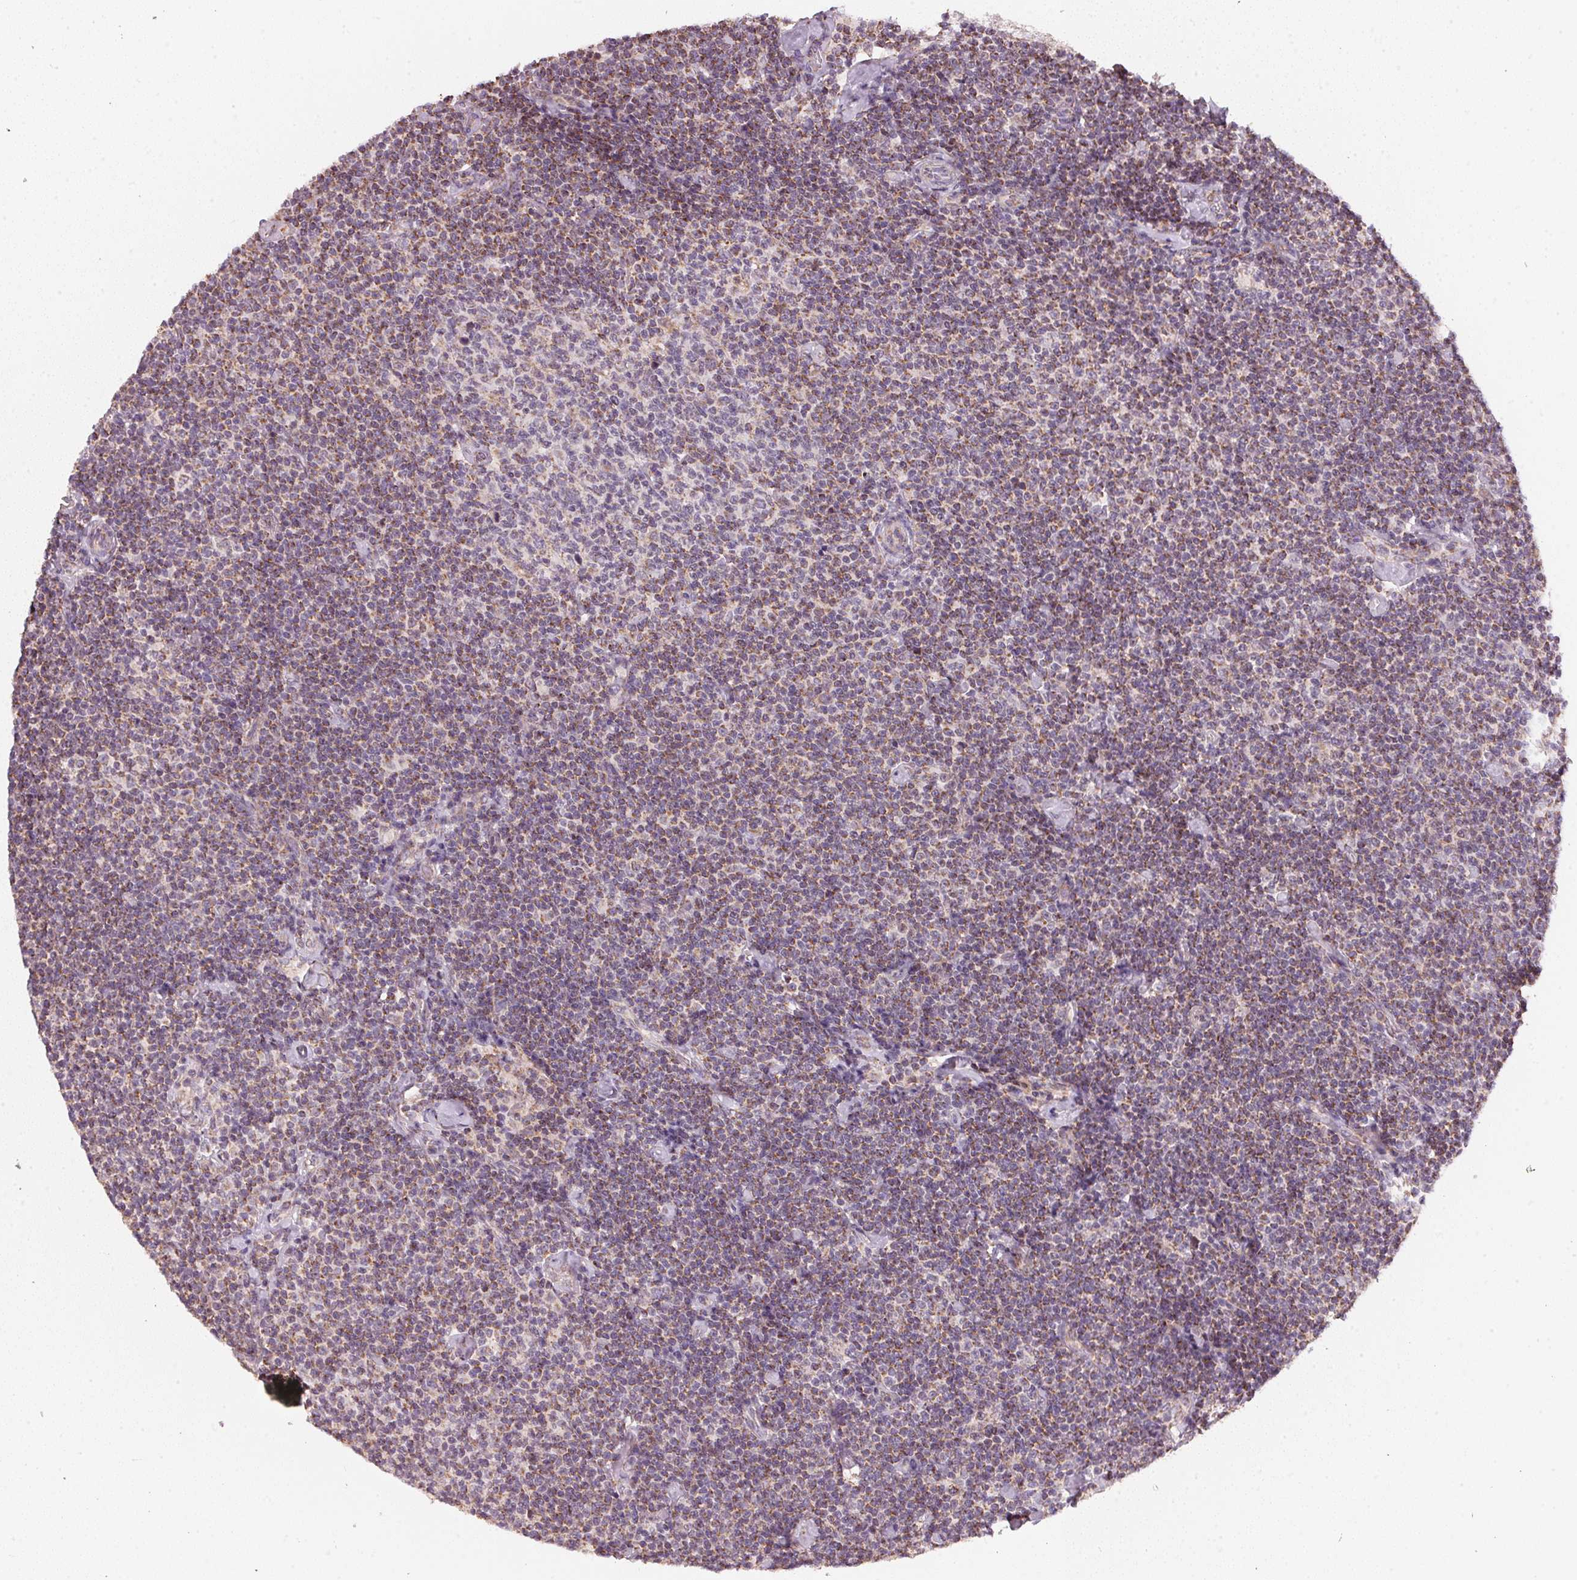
{"staining": {"intensity": "moderate", "quantity": "25%-75%", "location": "cytoplasmic/membranous"}, "tissue": "lymphoma", "cell_type": "Tumor cells", "image_type": "cancer", "snomed": [{"axis": "morphology", "description": "Malignant lymphoma, non-Hodgkin's type, Low grade"}, {"axis": "topography", "description": "Lymph node"}], "caption": "Protein expression analysis of low-grade malignant lymphoma, non-Hodgkin's type exhibits moderate cytoplasmic/membranous staining in approximately 25%-75% of tumor cells. Immunohistochemistry stains the protein in brown and the nuclei are stained blue.", "gene": "COQ7", "patient": {"sex": "male", "age": 81}}